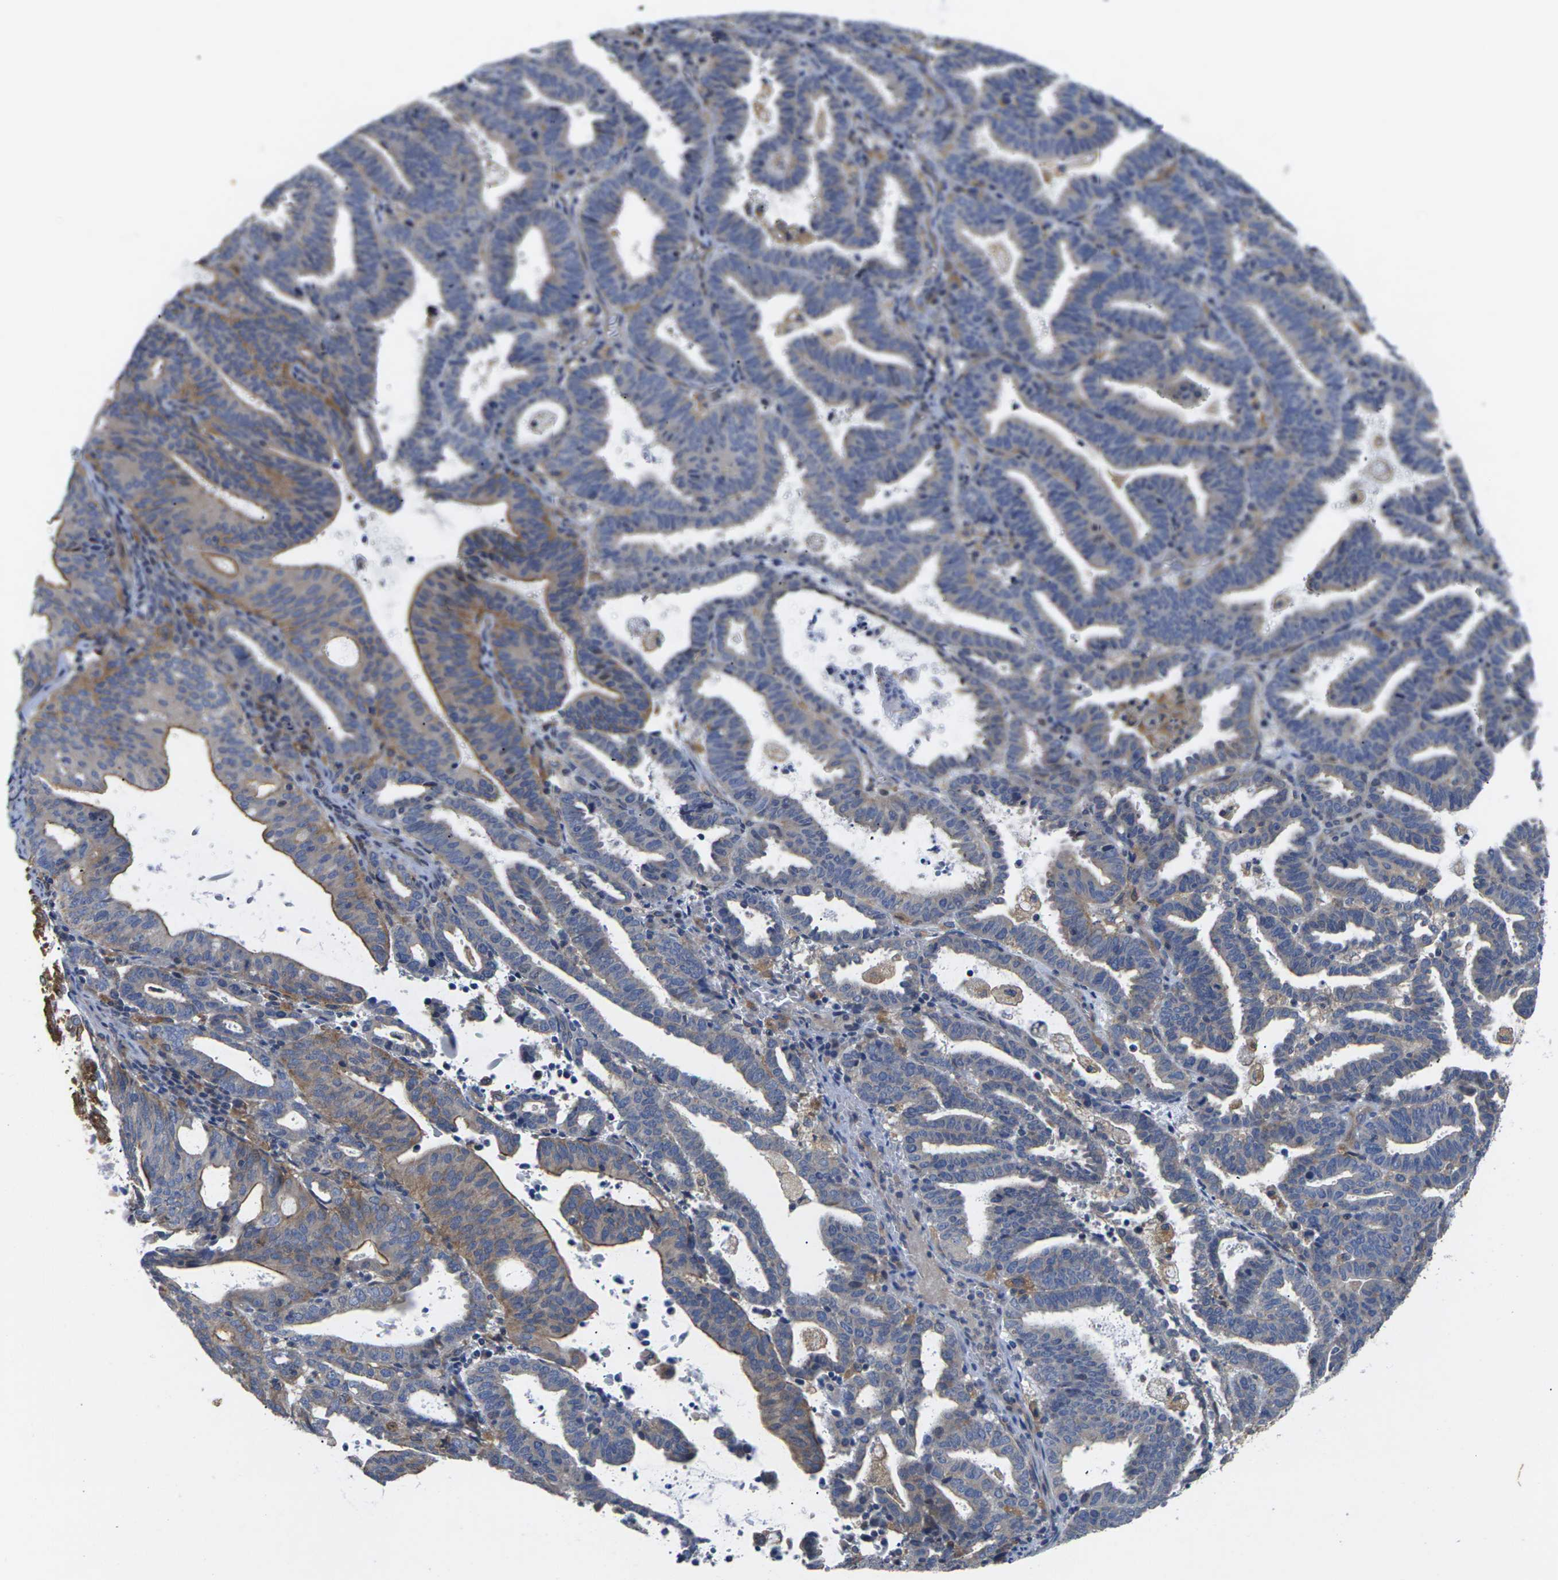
{"staining": {"intensity": "moderate", "quantity": "25%-75%", "location": "cytoplasmic/membranous"}, "tissue": "endometrial cancer", "cell_type": "Tumor cells", "image_type": "cancer", "snomed": [{"axis": "morphology", "description": "Adenocarcinoma, NOS"}, {"axis": "topography", "description": "Uterus"}], "caption": "Protein expression analysis of endometrial cancer (adenocarcinoma) demonstrates moderate cytoplasmic/membranous positivity in approximately 25%-75% of tumor cells.", "gene": "SCNN1A", "patient": {"sex": "female", "age": 83}}